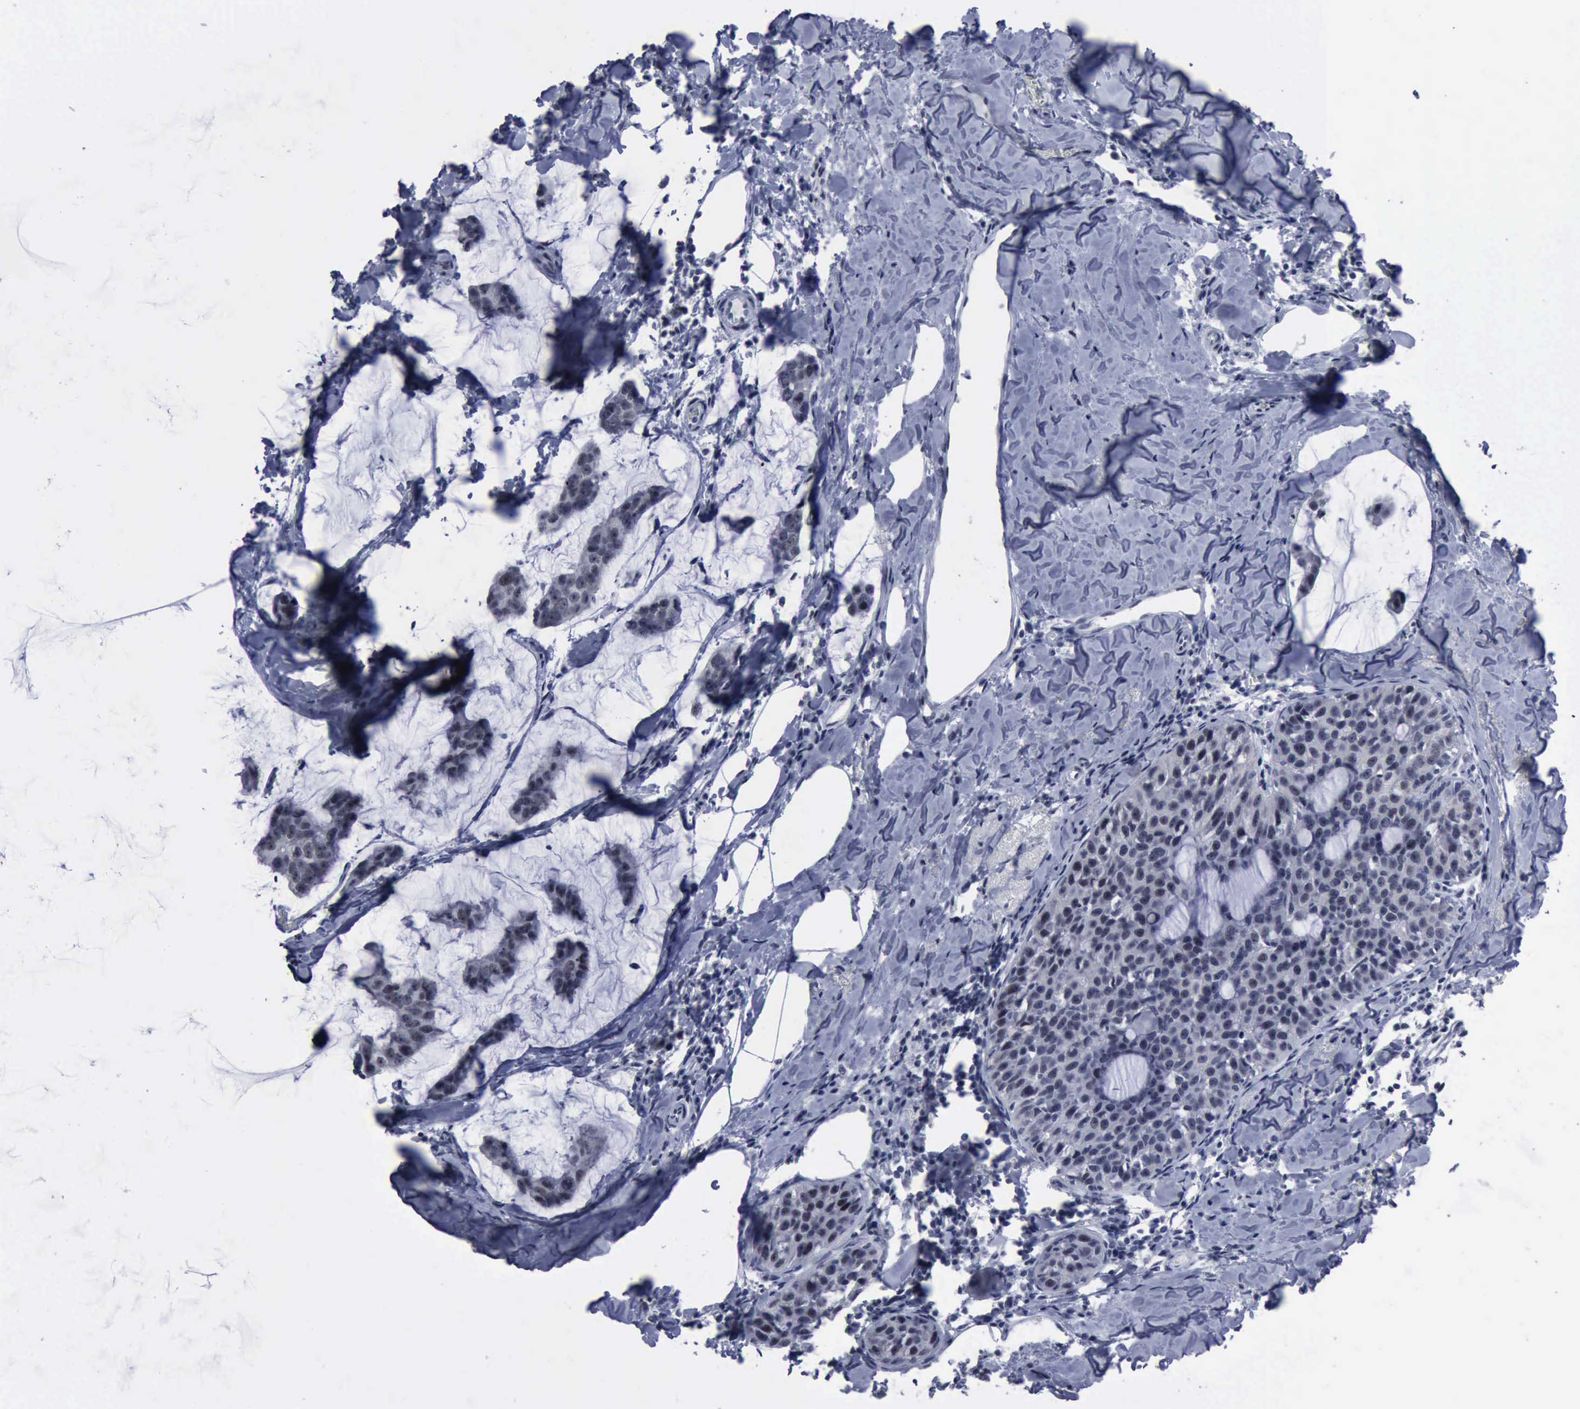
{"staining": {"intensity": "weak", "quantity": ">75%", "location": "nuclear"}, "tissue": "breast cancer", "cell_type": "Tumor cells", "image_type": "cancer", "snomed": [{"axis": "morphology", "description": "Normal tissue, NOS"}, {"axis": "morphology", "description": "Duct carcinoma"}, {"axis": "topography", "description": "Breast"}], "caption": "Protein expression analysis of human breast invasive ductal carcinoma reveals weak nuclear staining in approximately >75% of tumor cells.", "gene": "BRD1", "patient": {"sex": "female", "age": 50}}